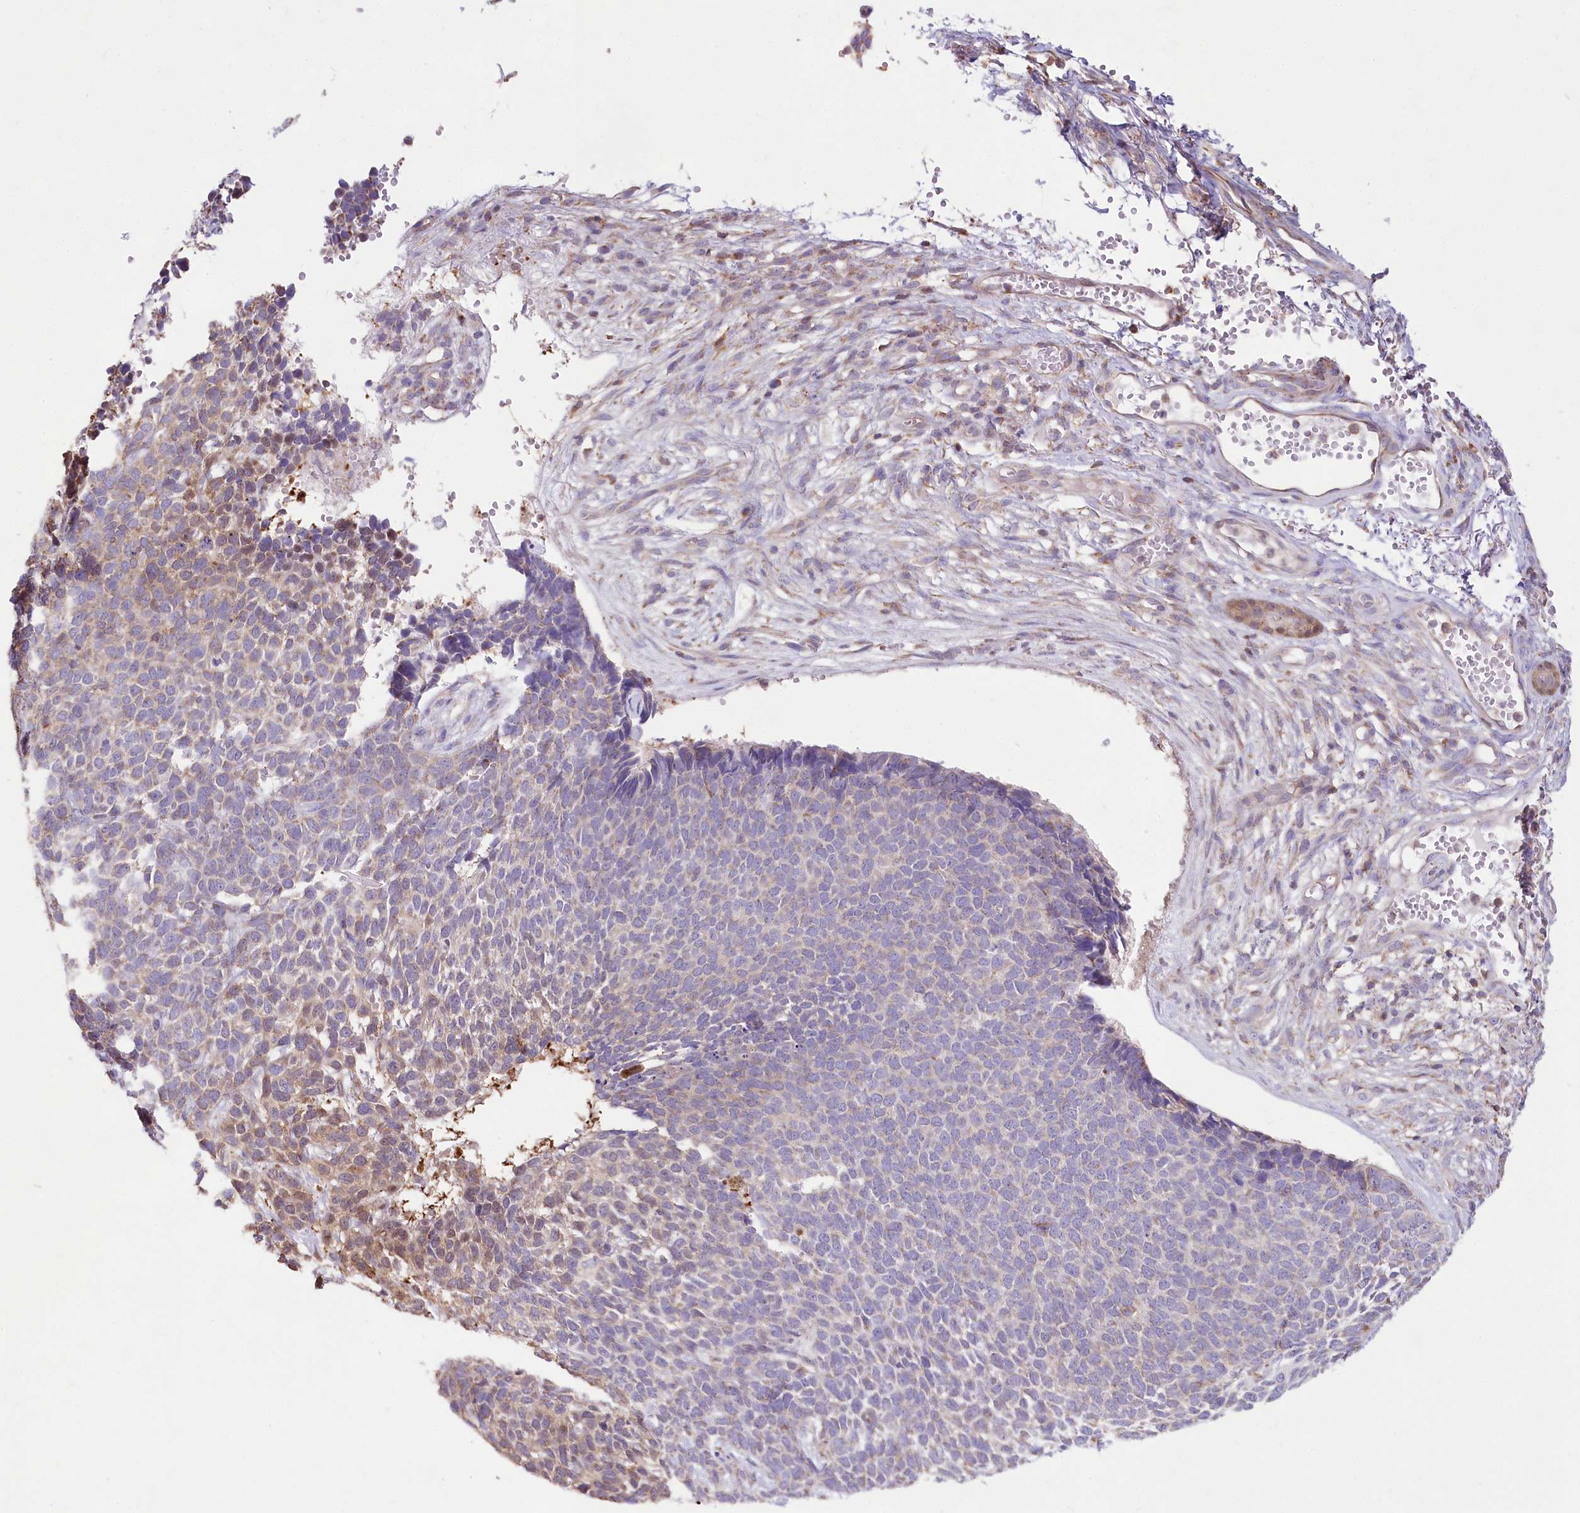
{"staining": {"intensity": "moderate", "quantity": "<25%", "location": "cytoplasmic/membranous"}, "tissue": "skin cancer", "cell_type": "Tumor cells", "image_type": "cancer", "snomed": [{"axis": "morphology", "description": "Basal cell carcinoma"}, {"axis": "topography", "description": "Skin"}], "caption": "IHC (DAB) staining of human skin basal cell carcinoma shows moderate cytoplasmic/membranous protein staining in about <25% of tumor cells.", "gene": "TASOR2", "patient": {"sex": "female", "age": 84}}